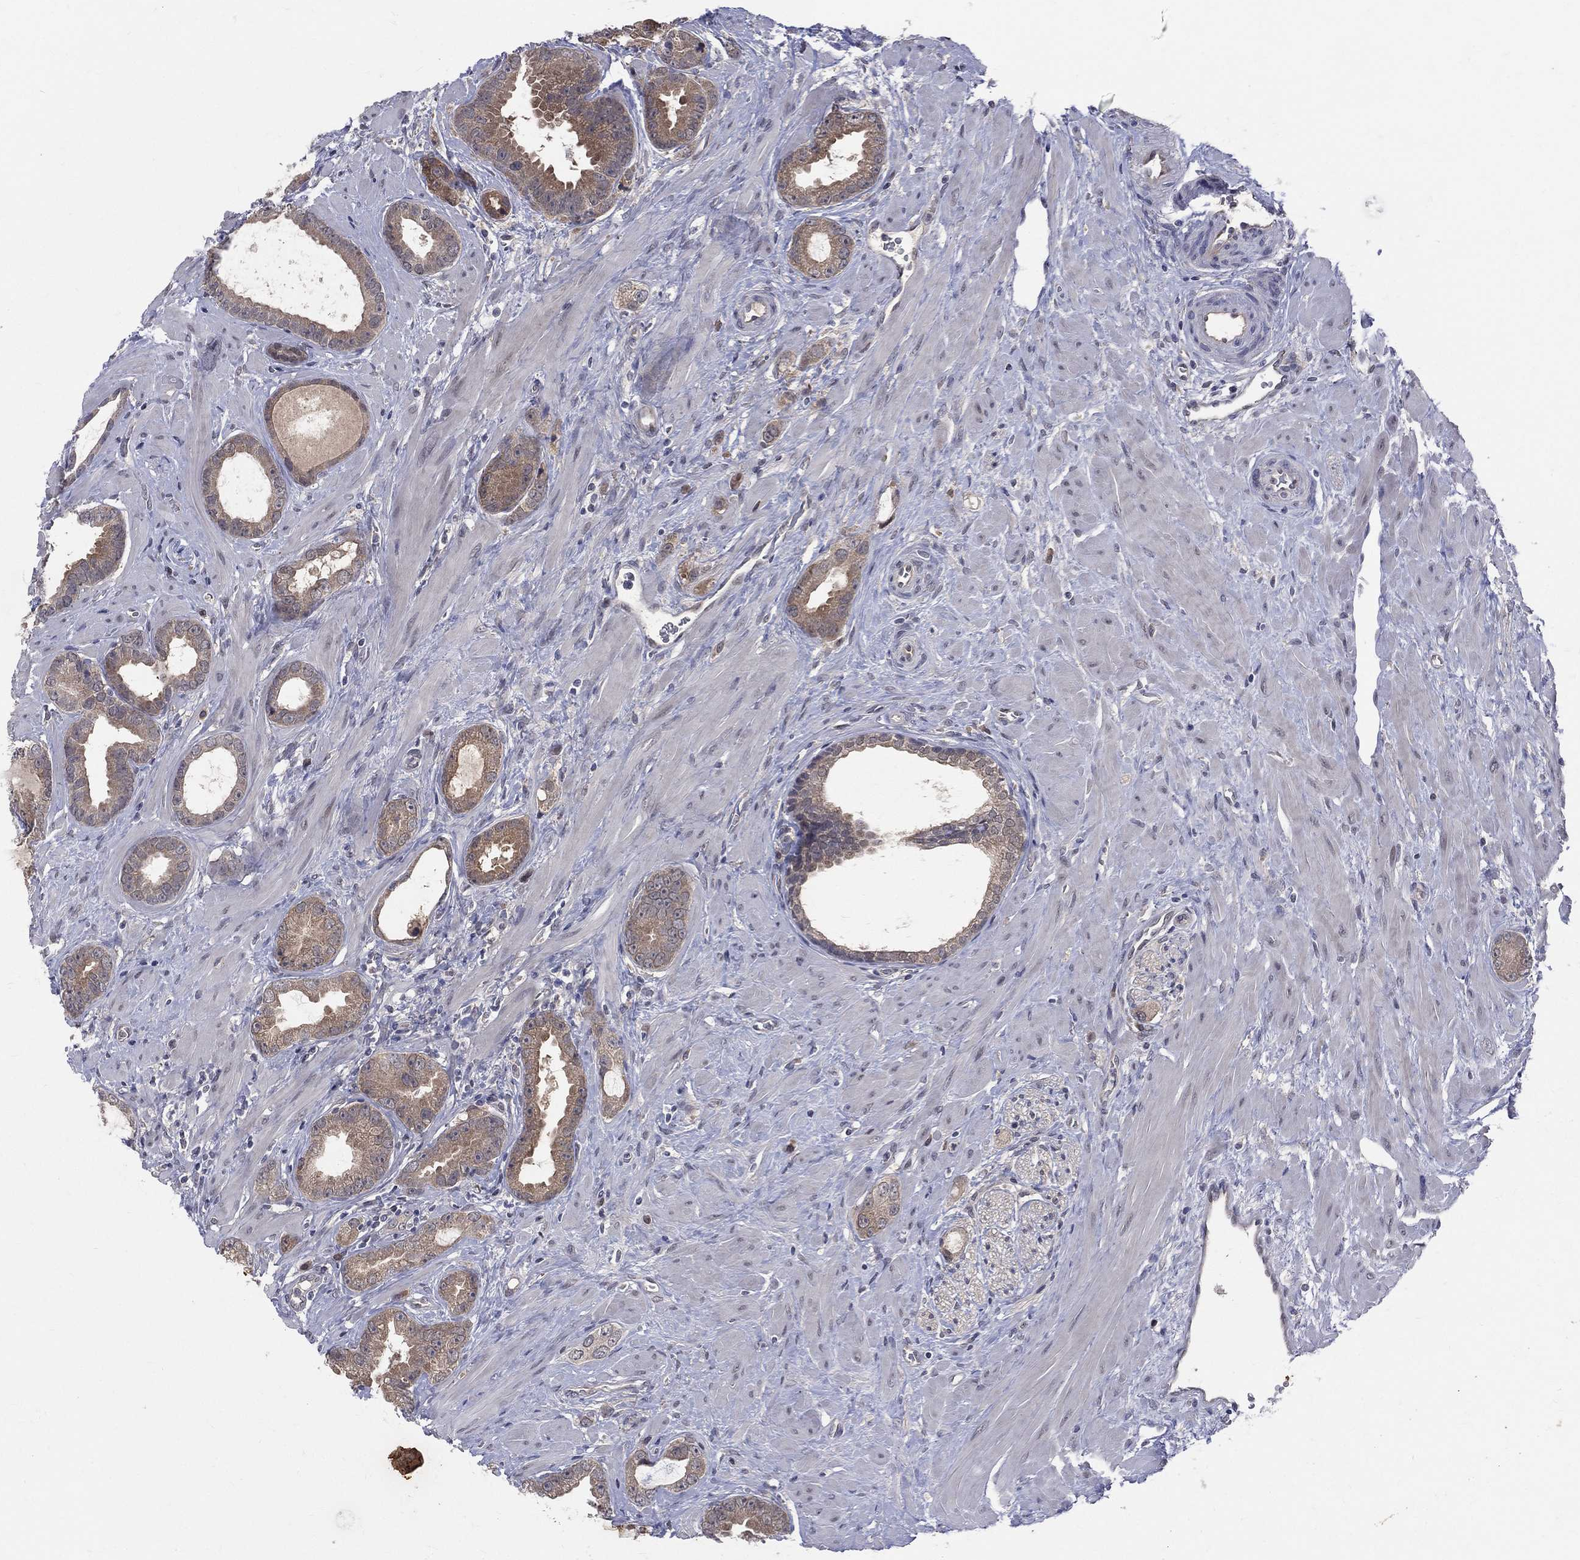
{"staining": {"intensity": "weak", "quantity": ">75%", "location": "cytoplasmic/membranous"}, "tissue": "prostate cancer", "cell_type": "Tumor cells", "image_type": "cancer", "snomed": [{"axis": "morphology", "description": "Adenocarcinoma, Low grade"}, {"axis": "topography", "description": "Prostate"}], "caption": "About >75% of tumor cells in prostate cancer show weak cytoplasmic/membranous protein positivity as visualized by brown immunohistochemical staining.", "gene": "DLG4", "patient": {"sex": "male", "age": 68}}